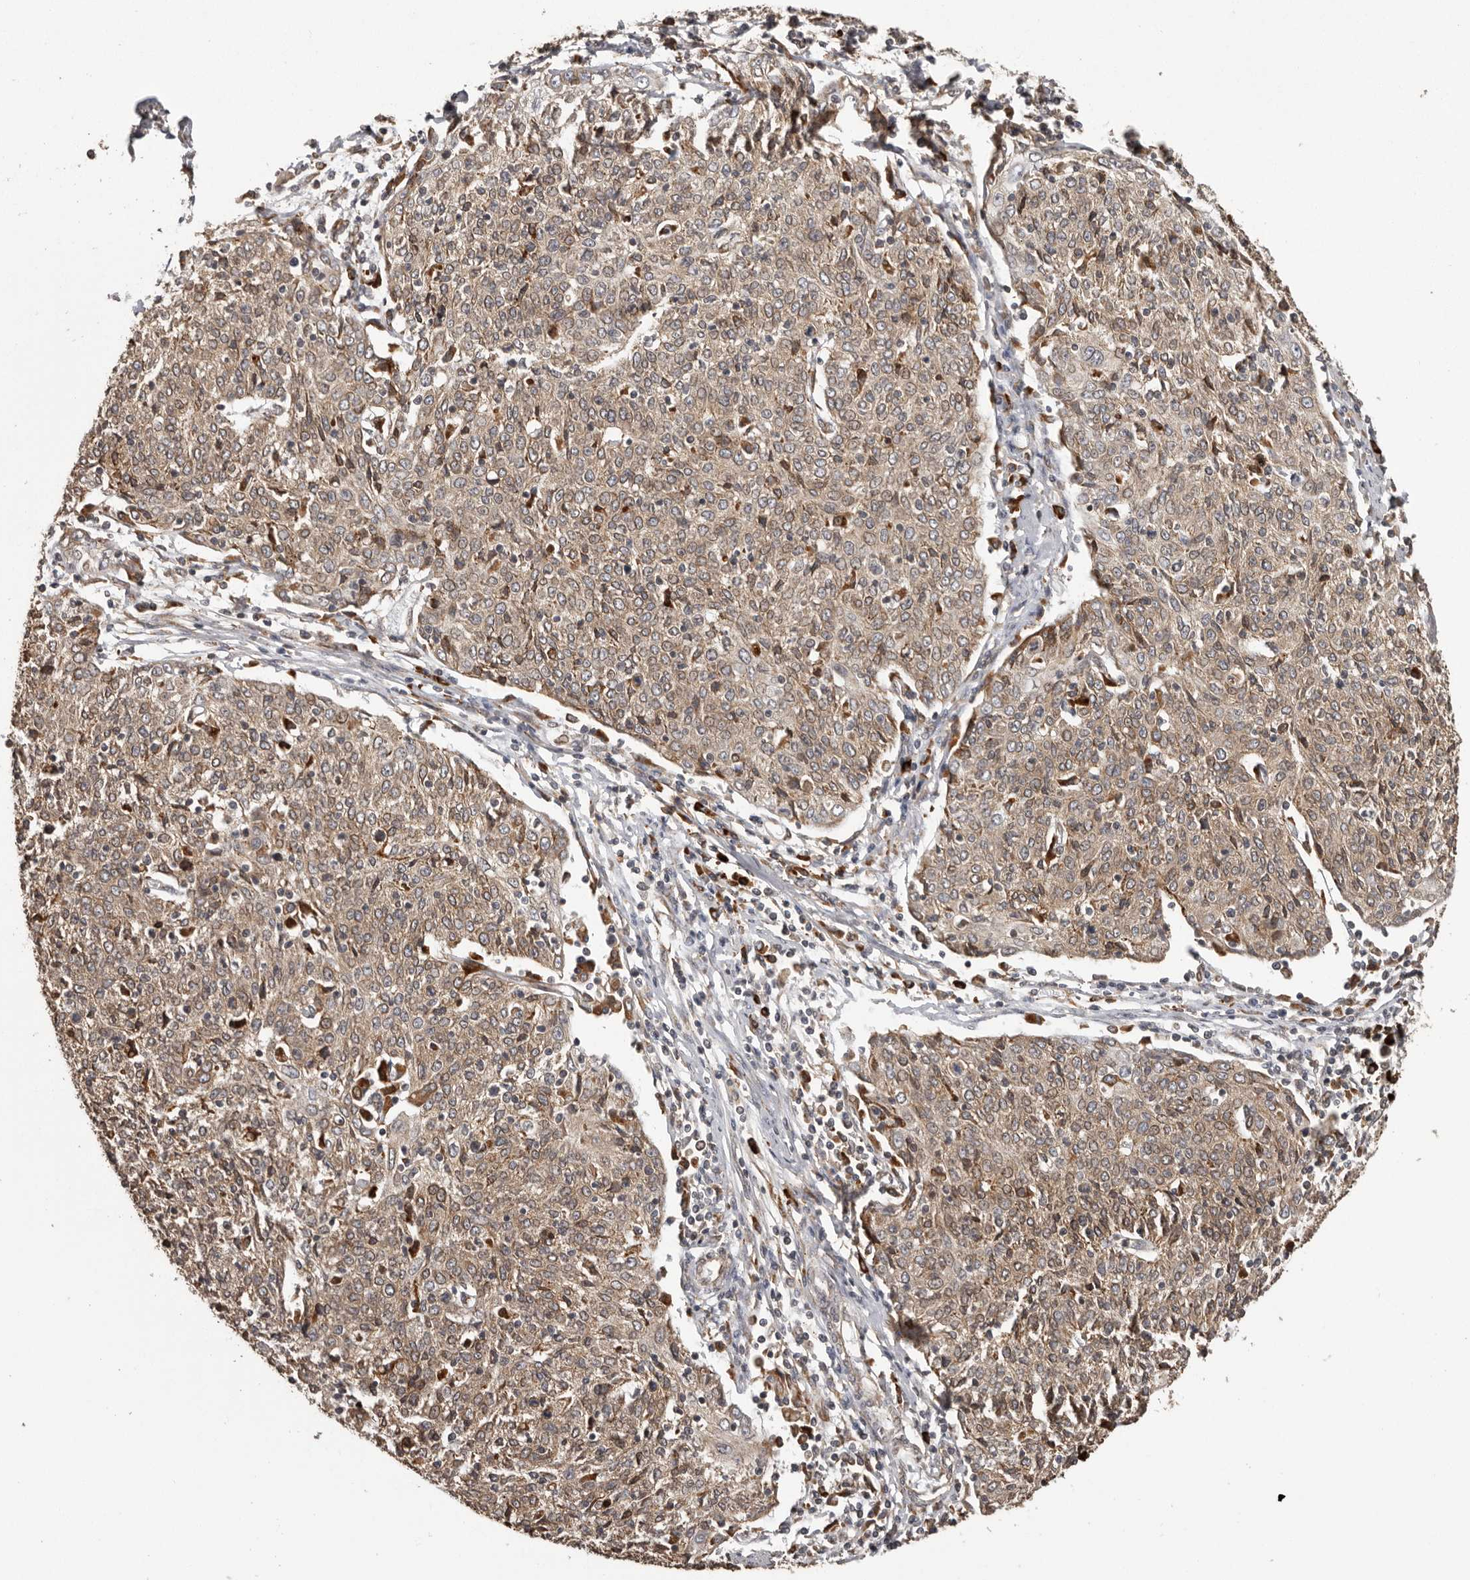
{"staining": {"intensity": "moderate", "quantity": ">75%", "location": "cytoplasmic/membranous"}, "tissue": "cervical cancer", "cell_type": "Tumor cells", "image_type": "cancer", "snomed": [{"axis": "morphology", "description": "Squamous cell carcinoma, NOS"}, {"axis": "topography", "description": "Cervix"}], "caption": "A brown stain shows moderate cytoplasmic/membranous staining of a protein in human cervical squamous cell carcinoma tumor cells. (DAB (3,3'-diaminobenzidine) = brown stain, brightfield microscopy at high magnification).", "gene": "NUP43", "patient": {"sex": "female", "age": 48}}